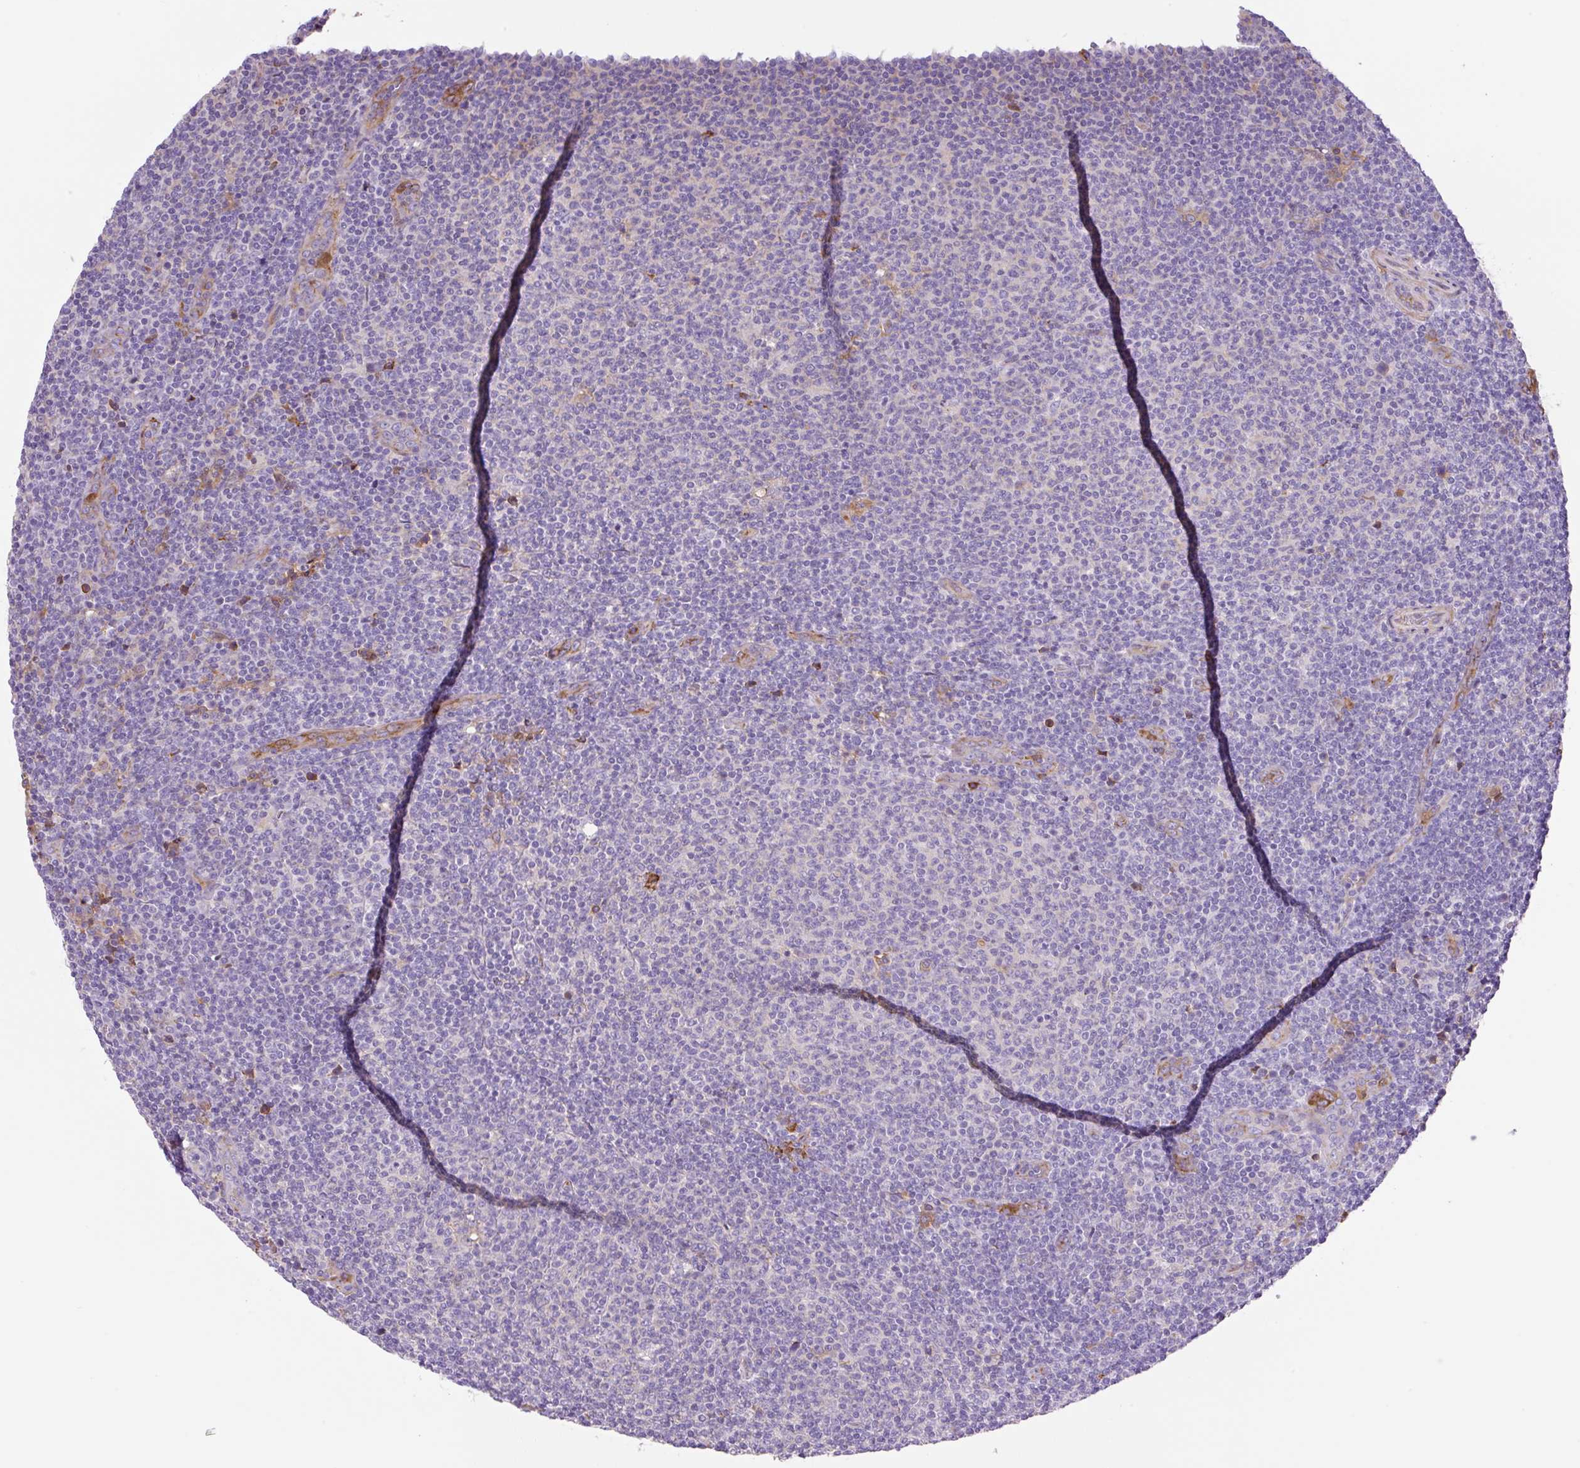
{"staining": {"intensity": "negative", "quantity": "none", "location": "none"}, "tissue": "lymphoma", "cell_type": "Tumor cells", "image_type": "cancer", "snomed": [{"axis": "morphology", "description": "Malignant lymphoma, non-Hodgkin's type, Low grade"}, {"axis": "topography", "description": "Lymph node"}], "caption": "Tumor cells show no significant expression in lymphoma.", "gene": "TDRD15", "patient": {"sex": "male", "age": 66}}